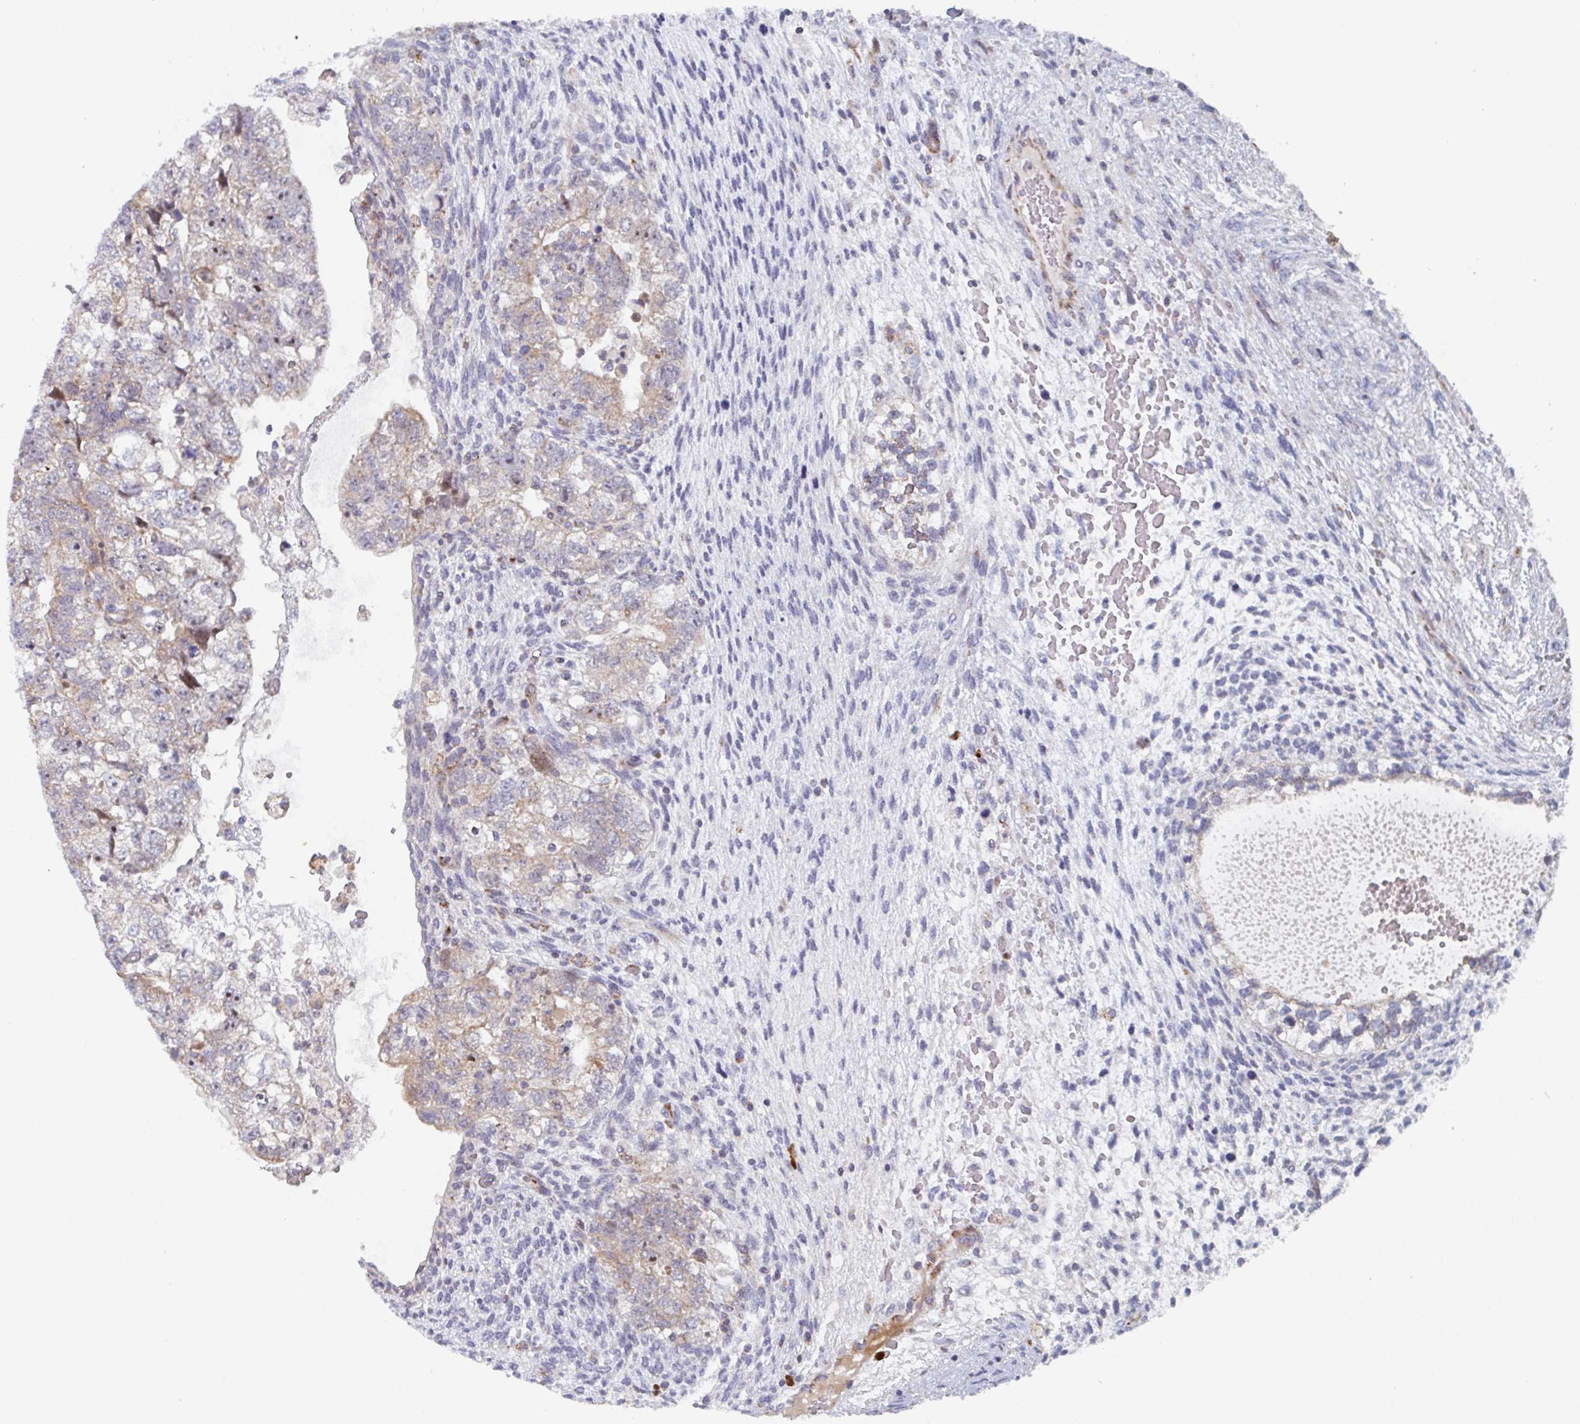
{"staining": {"intensity": "weak", "quantity": "25%-75%", "location": "cytoplasmic/membranous,nuclear"}, "tissue": "testis cancer", "cell_type": "Tumor cells", "image_type": "cancer", "snomed": [{"axis": "morphology", "description": "Normal tissue, NOS"}, {"axis": "morphology", "description": "Carcinoma, Embryonal, NOS"}, {"axis": "topography", "description": "Testis"}], "caption": "Immunohistochemistry (IHC) of human embryonal carcinoma (testis) exhibits low levels of weak cytoplasmic/membranous and nuclear staining in approximately 25%-75% of tumor cells. Nuclei are stained in blue.", "gene": "ZNF644", "patient": {"sex": "male", "age": 36}}